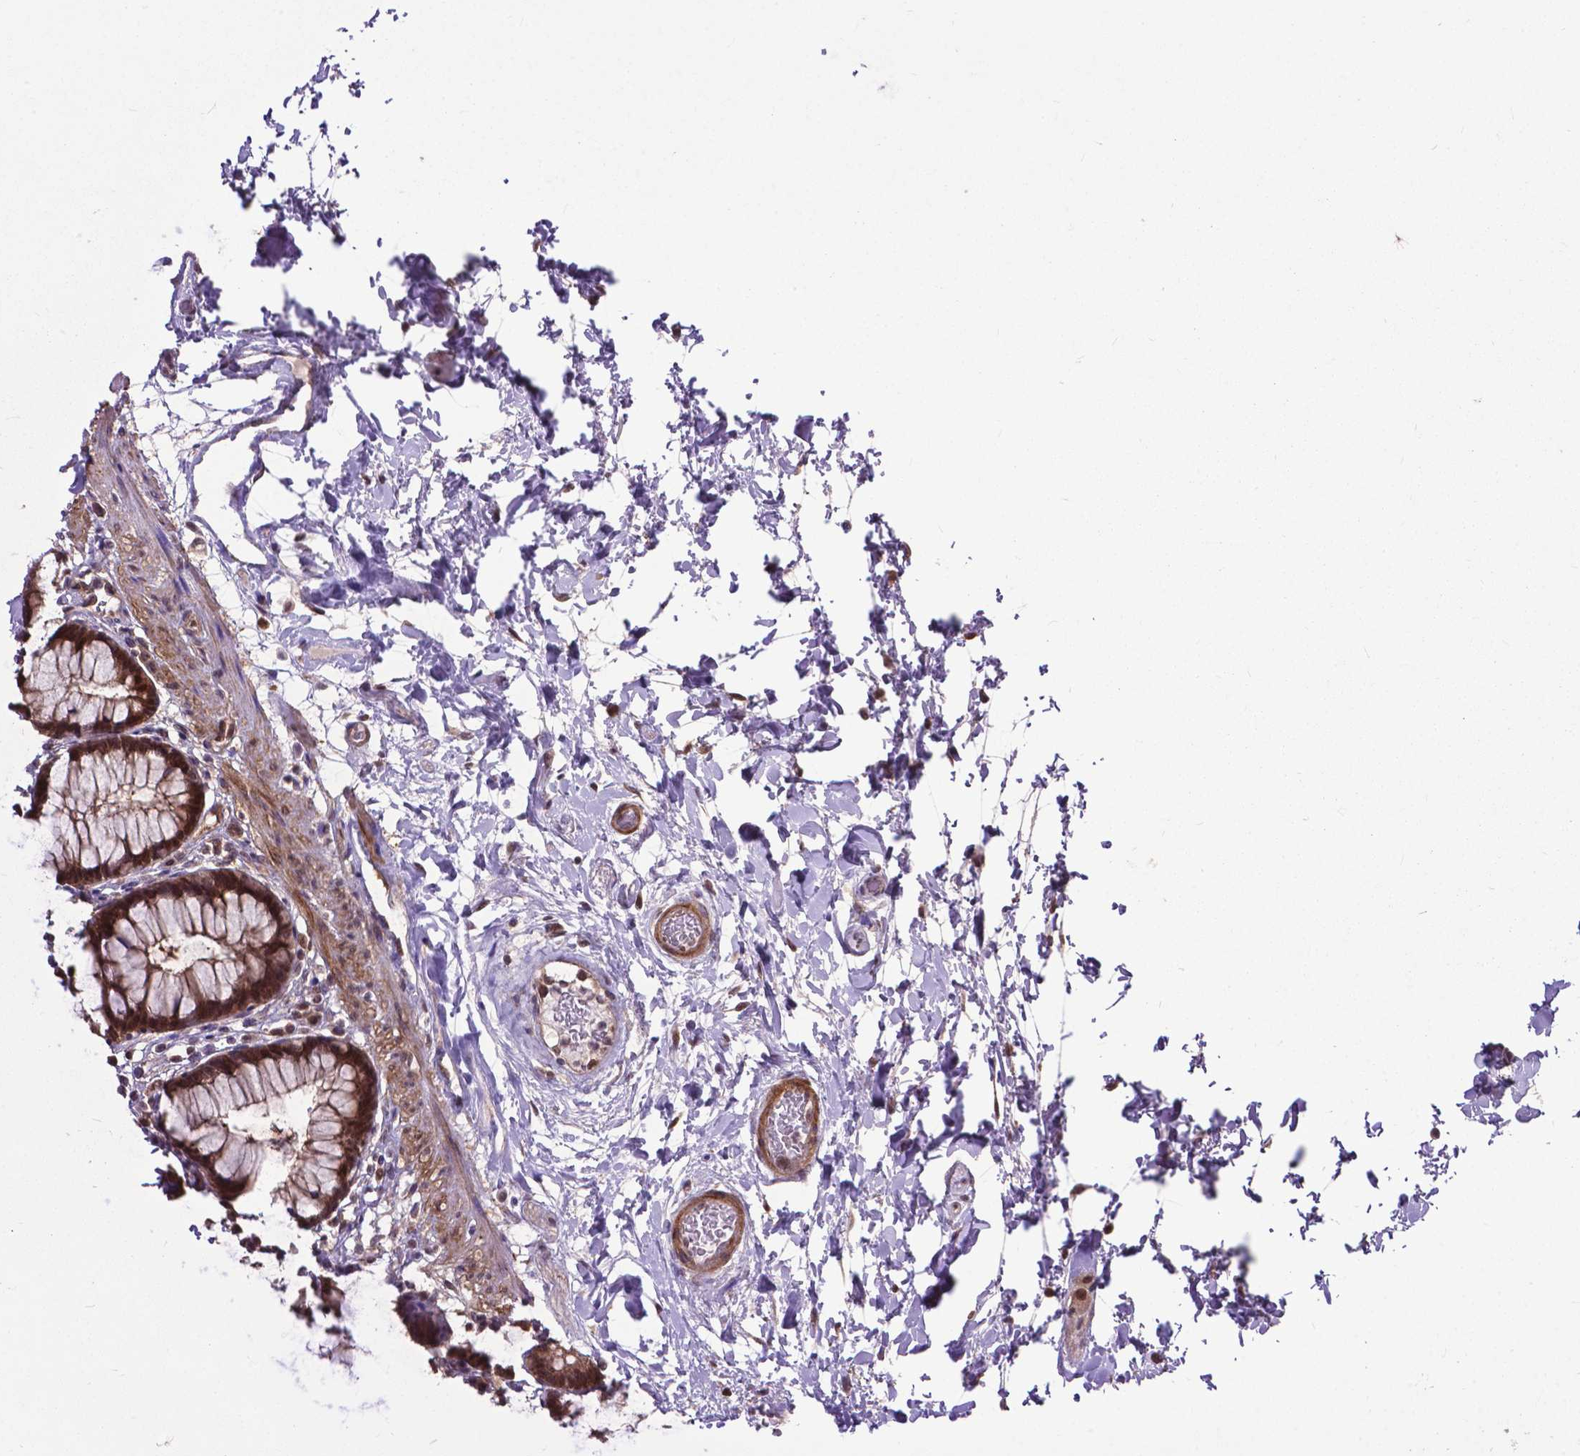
{"staining": {"intensity": "moderate", "quantity": ">75%", "location": "cytoplasmic/membranous,nuclear"}, "tissue": "rectum", "cell_type": "Glandular cells", "image_type": "normal", "snomed": [{"axis": "morphology", "description": "Normal tissue, NOS"}, {"axis": "topography", "description": "Rectum"}], "caption": "Immunohistochemical staining of unremarkable rectum shows >75% levels of moderate cytoplasmic/membranous,nuclear protein positivity in approximately >75% of glandular cells.", "gene": "OTUB1", "patient": {"sex": "male", "age": 72}}